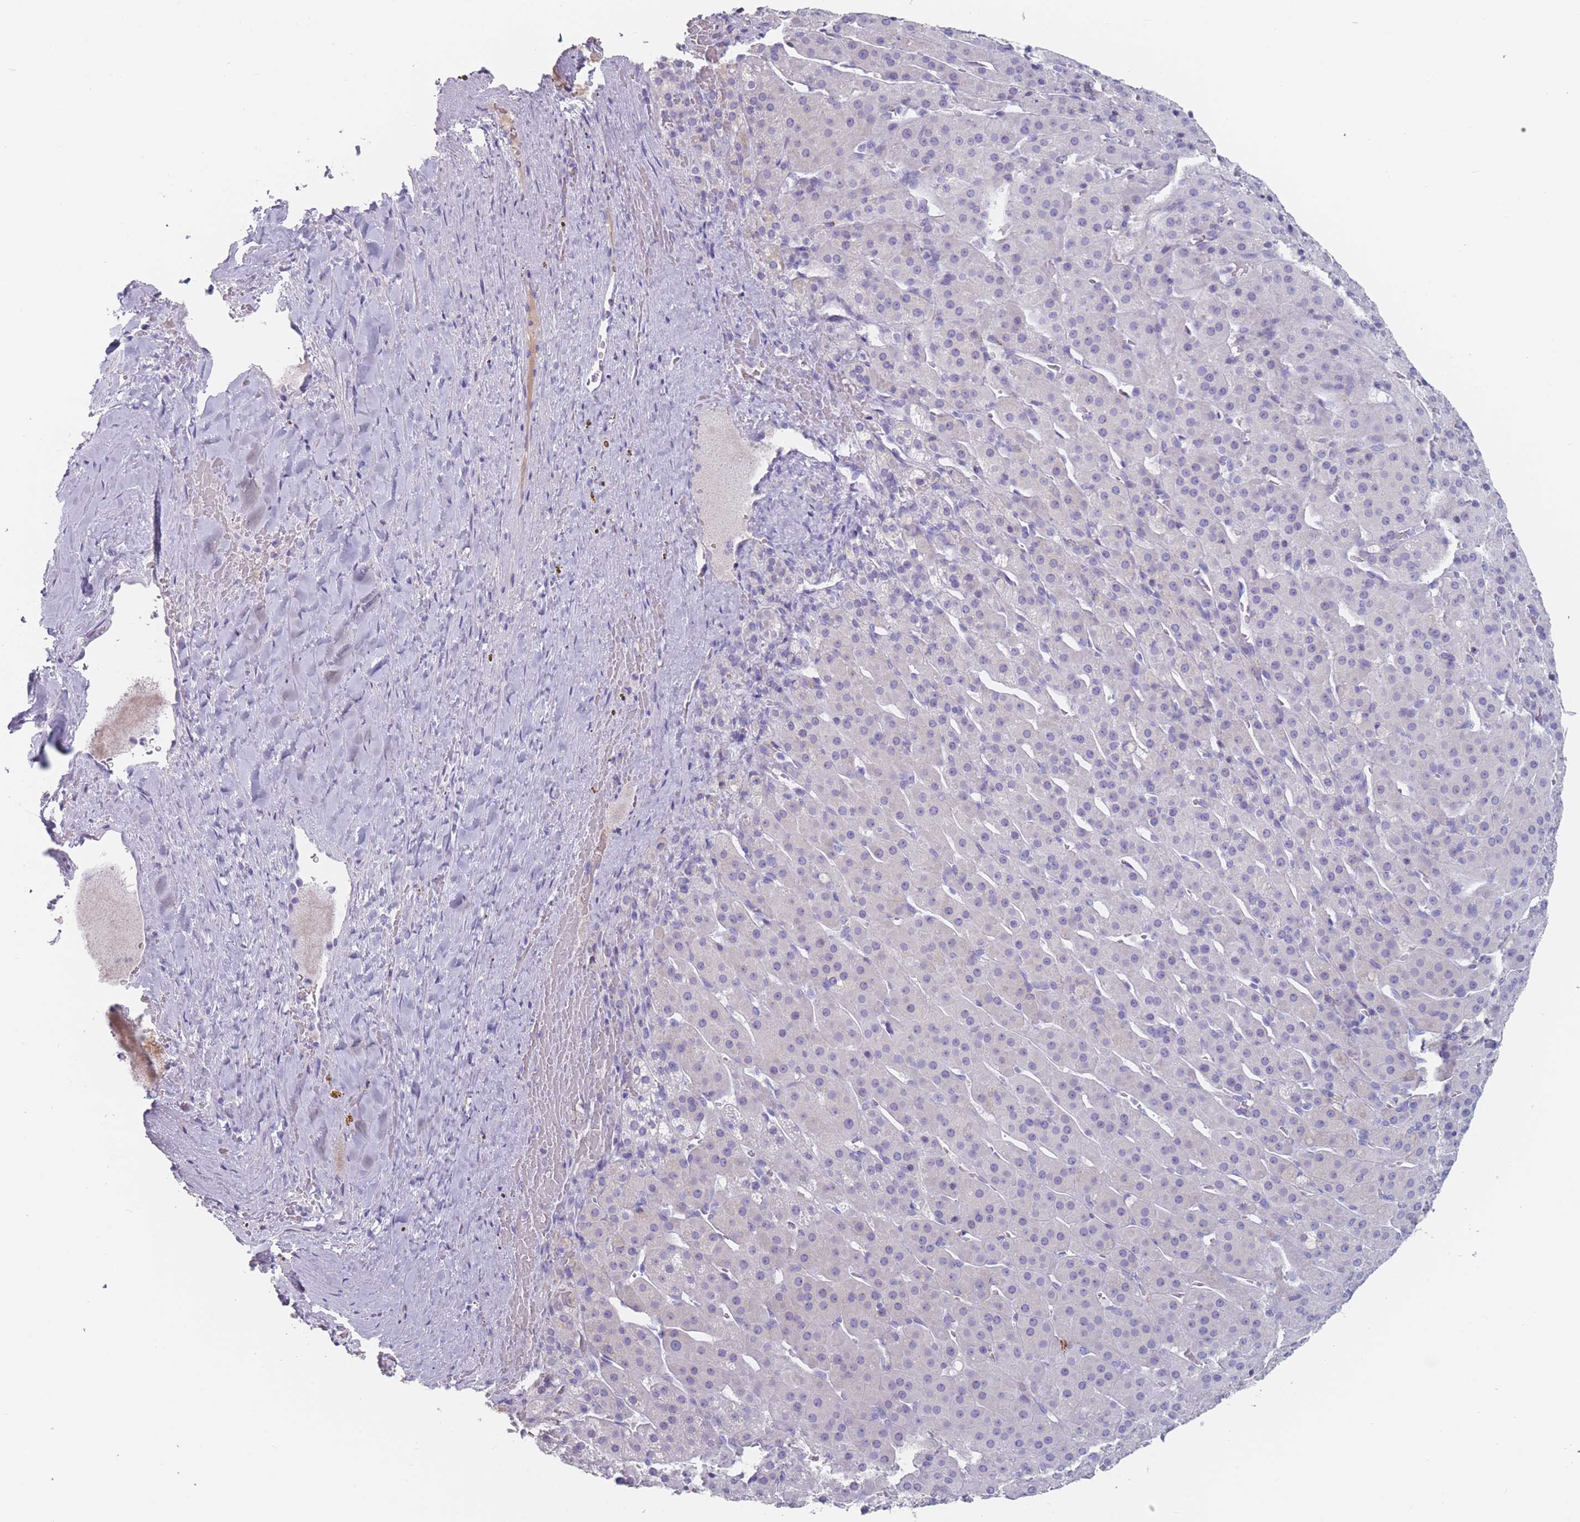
{"staining": {"intensity": "negative", "quantity": "none", "location": "none"}, "tissue": "adrenal gland", "cell_type": "Glandular cells", "image_type": "normal", "snomed": [{"axis": "morphology", "description": "Normal tissue, NOS"}, {"axis": "topography", "description": "Adrenal gland"}], "caption": "The histopathology image reveals no significant positivity in glandular cells of adrenal gland.", "gene": "ST8SIA5", "patient": {"sex": "female", "age": 41}}